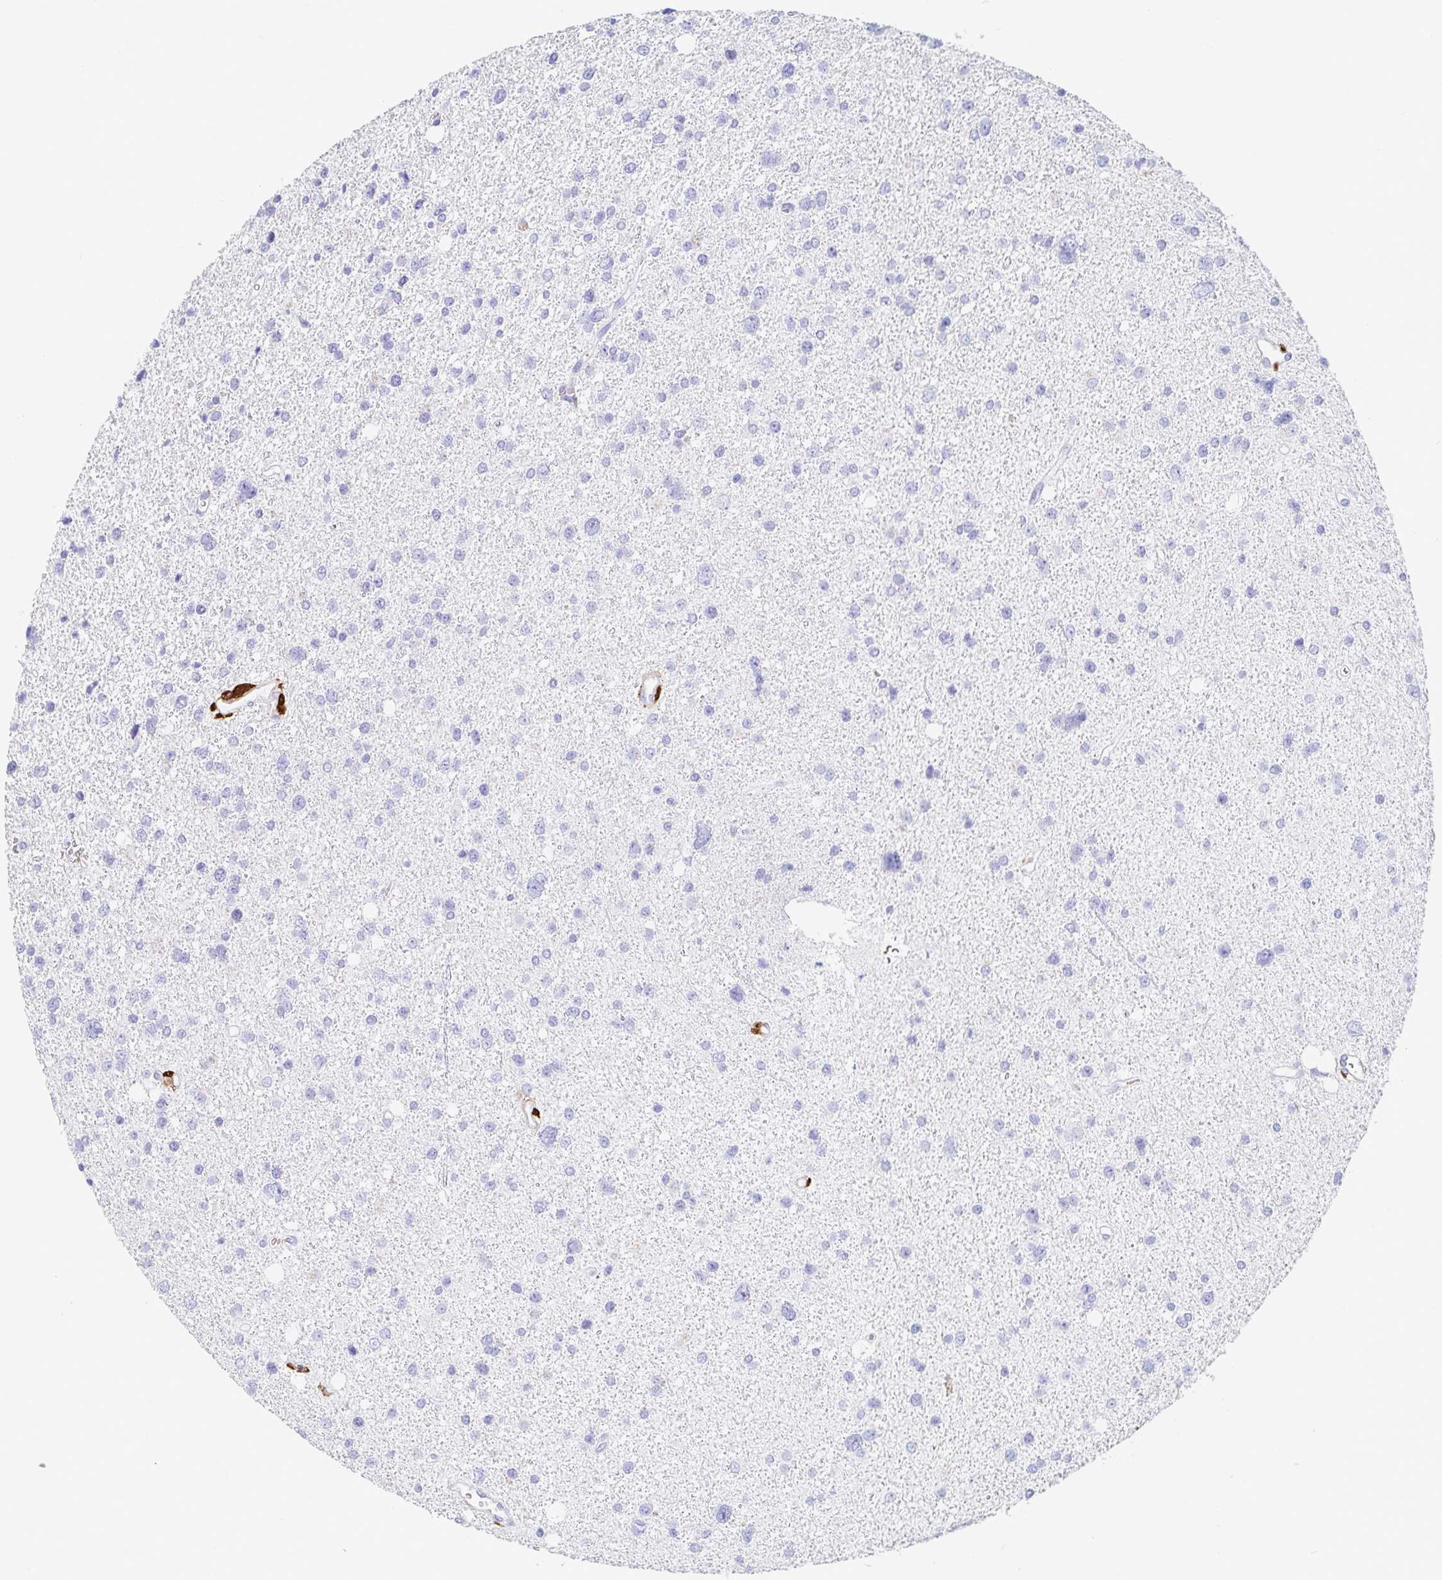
{"staining": {"intensity": "negative", "quantity": "none", "location": "none"}, "tissue": "glioma", "cell_type": "Tumor cells", "image_type": "cancer", "snomed": [{"axis": "morphology", "description": "Glioma, malignant, Low grade"}, {"axis": "topography", "description": "Brain"}], "caption": "Immunohistochemical staining of human malignant glioma (low-grade) displays no significant expression in tumor cells. (Immunohistochemistry (ihc), brightfield microscopy, high magnification).", "gene": "OR2A4", "patient": {"sex": "female", "age": 55}}